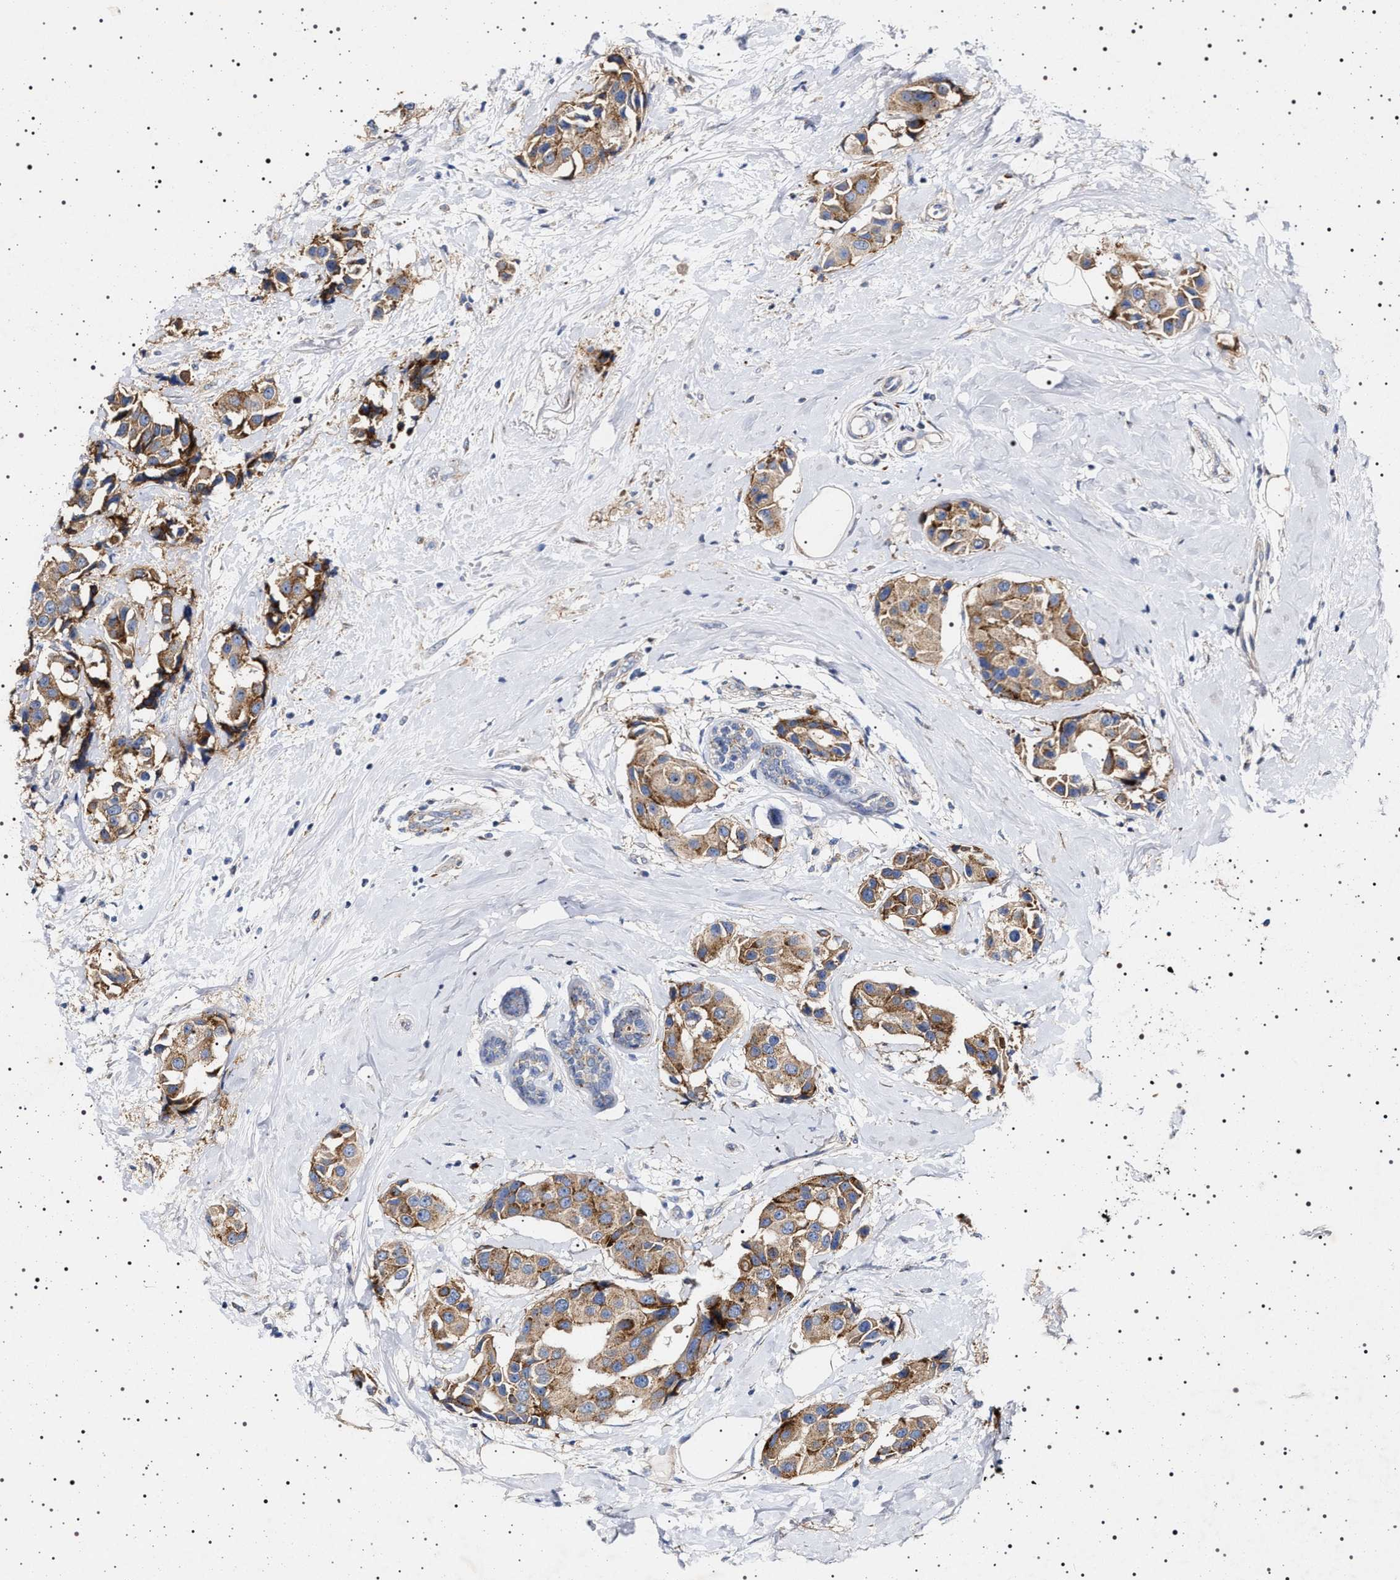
{"staining": {"intensity": "moderate", "quantity": ">75%", "location": "cytoplasmic/membranous"}, "tissue": "breast cancer", "cell_type": "Tumor cells", "image_type": "cancer", "snomed": [{"axis": "morphology", "description": "Normal tissue, NOS"}, {"axis": "morphology", "description": "Duct carcinoma"}, {"axis": "topography", "description": "Breast"}], "caption": "Protein expression analysis of human breast cancer (infiltrating ductal carcinoma) reveals moderate cytoplasmic/membranous staining in about >75% of tumor cells.", "gene": "NAALADL2", "patient": {"sex": "female", "age": 39}}